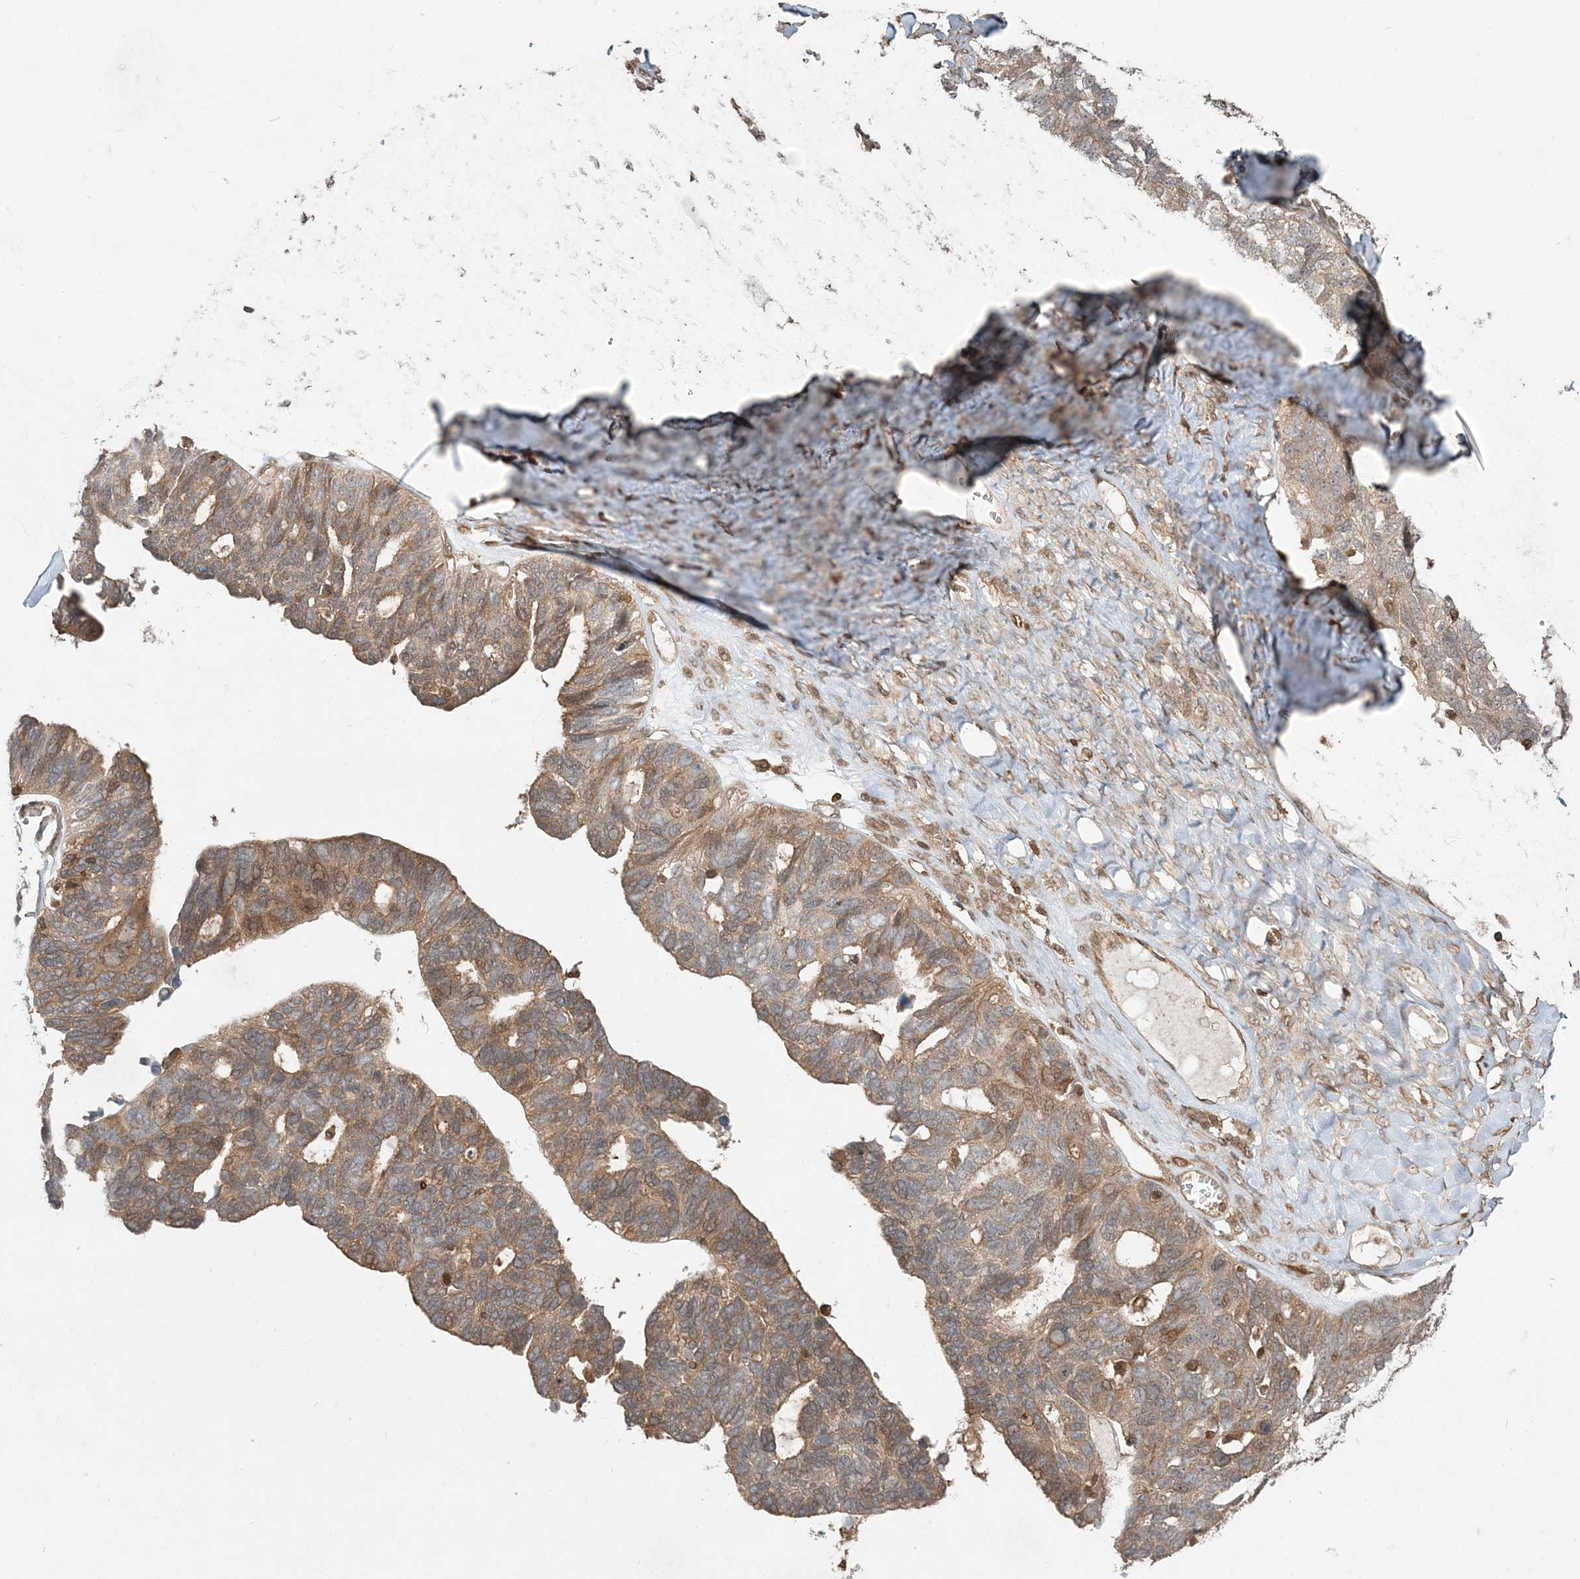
{"staining": {"intensity": "moderate", "quantity": ">75%", "location": "cytoplasmic/membranous"}, "tissue": "ovarian cancer", "cell_type": "Tumor cells", "image_type": "cancer", "snomed": [{"axis": "morphology", "description": "Cystadenocarcinoma, serous, NOS"}, {"axis": "topography", "description": "Ovary"}], "caption": "Protein analysis of serous cystadenocarcinoma (ovarian) tissue demonstrates moderate cytoplasmic/membranous expression in approximately >75% of tumor cells.", "gene": "CAB39", "patient": {"sex": "female", "age": 79}}